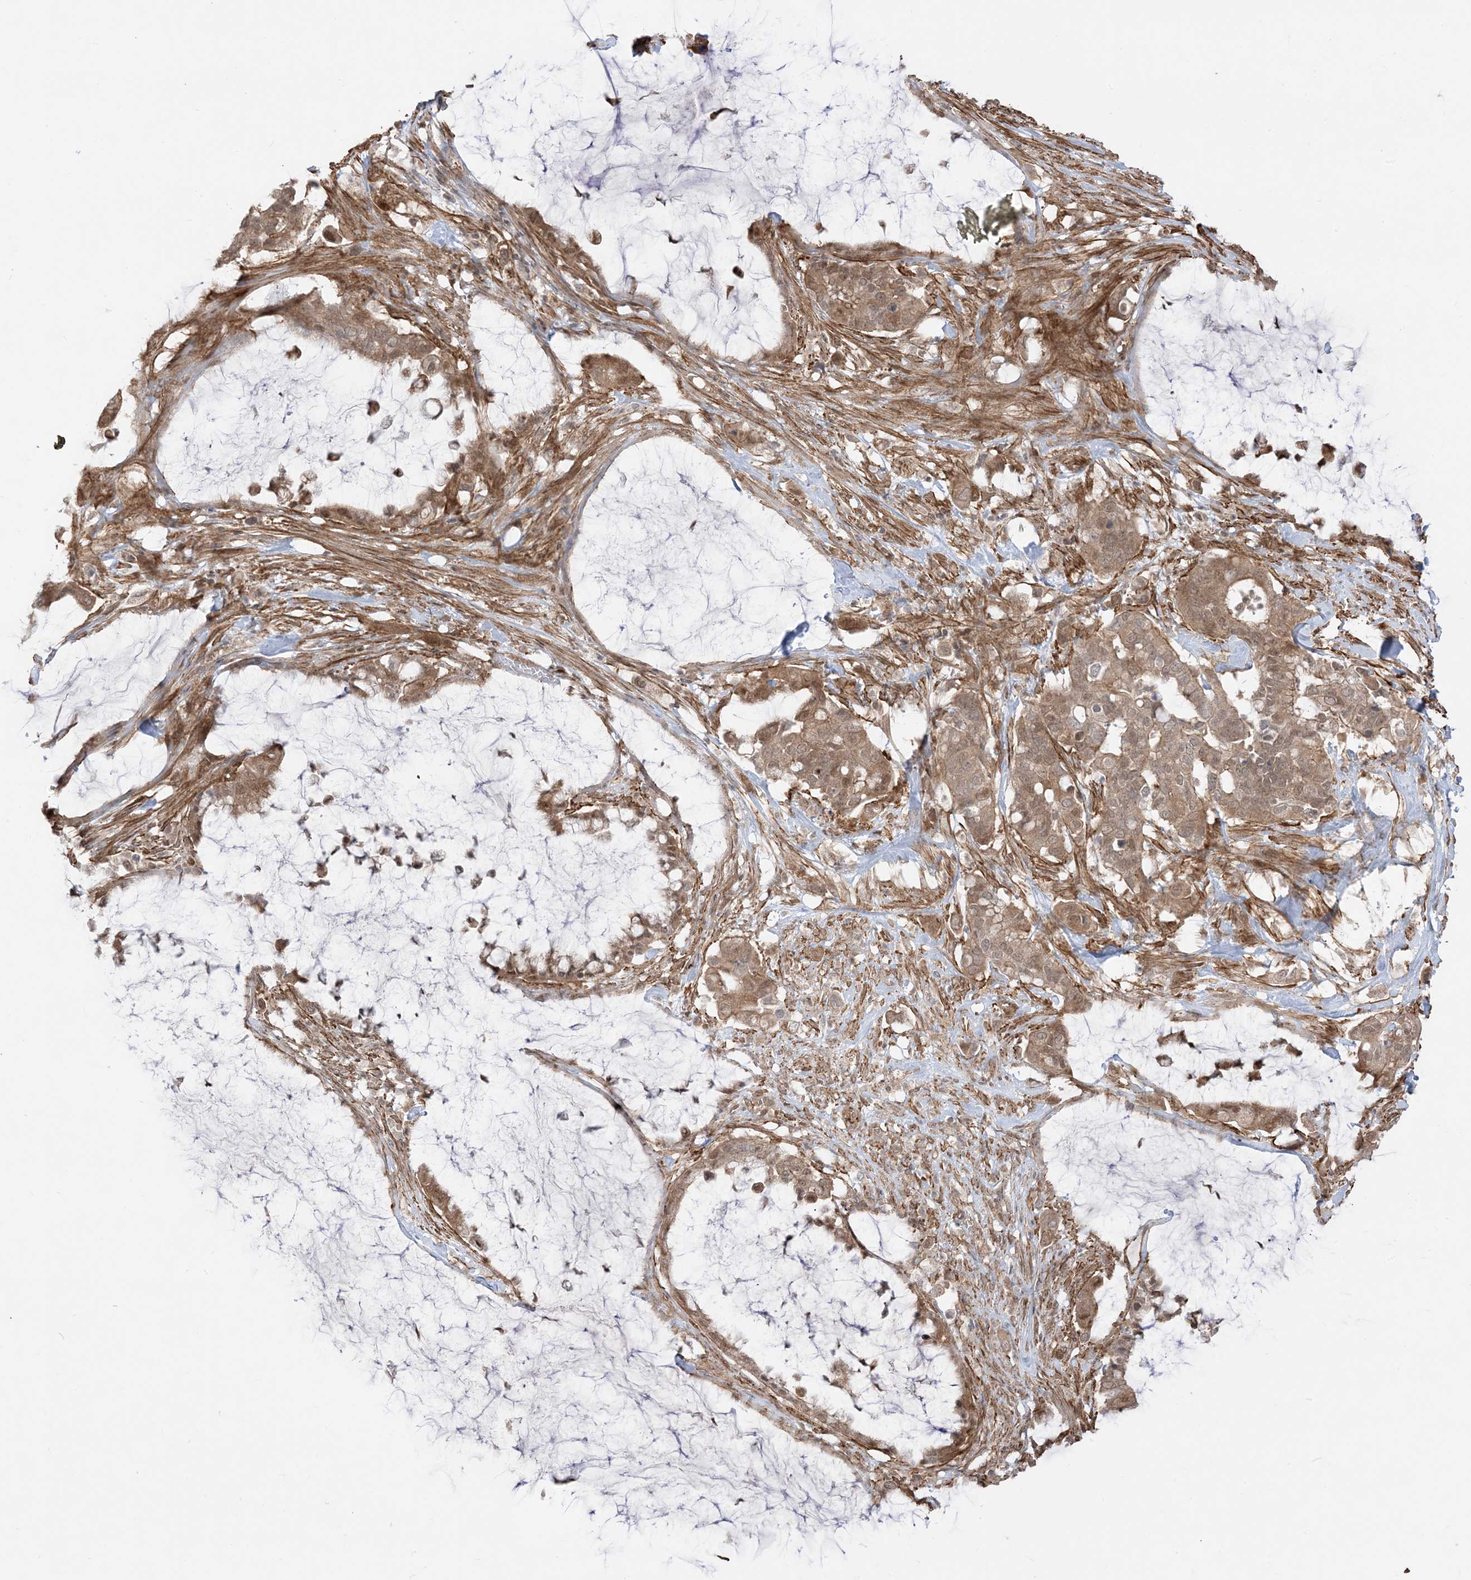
{"staining": {"intensity": "moderate", "quantity": ">75%", "location": "cytoplasmic/membranous,nuclear"}, "tissue": "pancreatic cancer", "cell_type": "Tumor cells", "image_type": "cancer", "snomed": [{"axis": "morphology", "description": "Adenocarcinoma, NOS"}, {"axis": "topography", "description": "Pancreas"}], "caption": "Pancreatic cancer (adenocarcinoma) stained with a protein marker exhibits moderate staining in tumor cells.", "gene": "TBCC", "patient": {"sex": "male", "age": 41}}